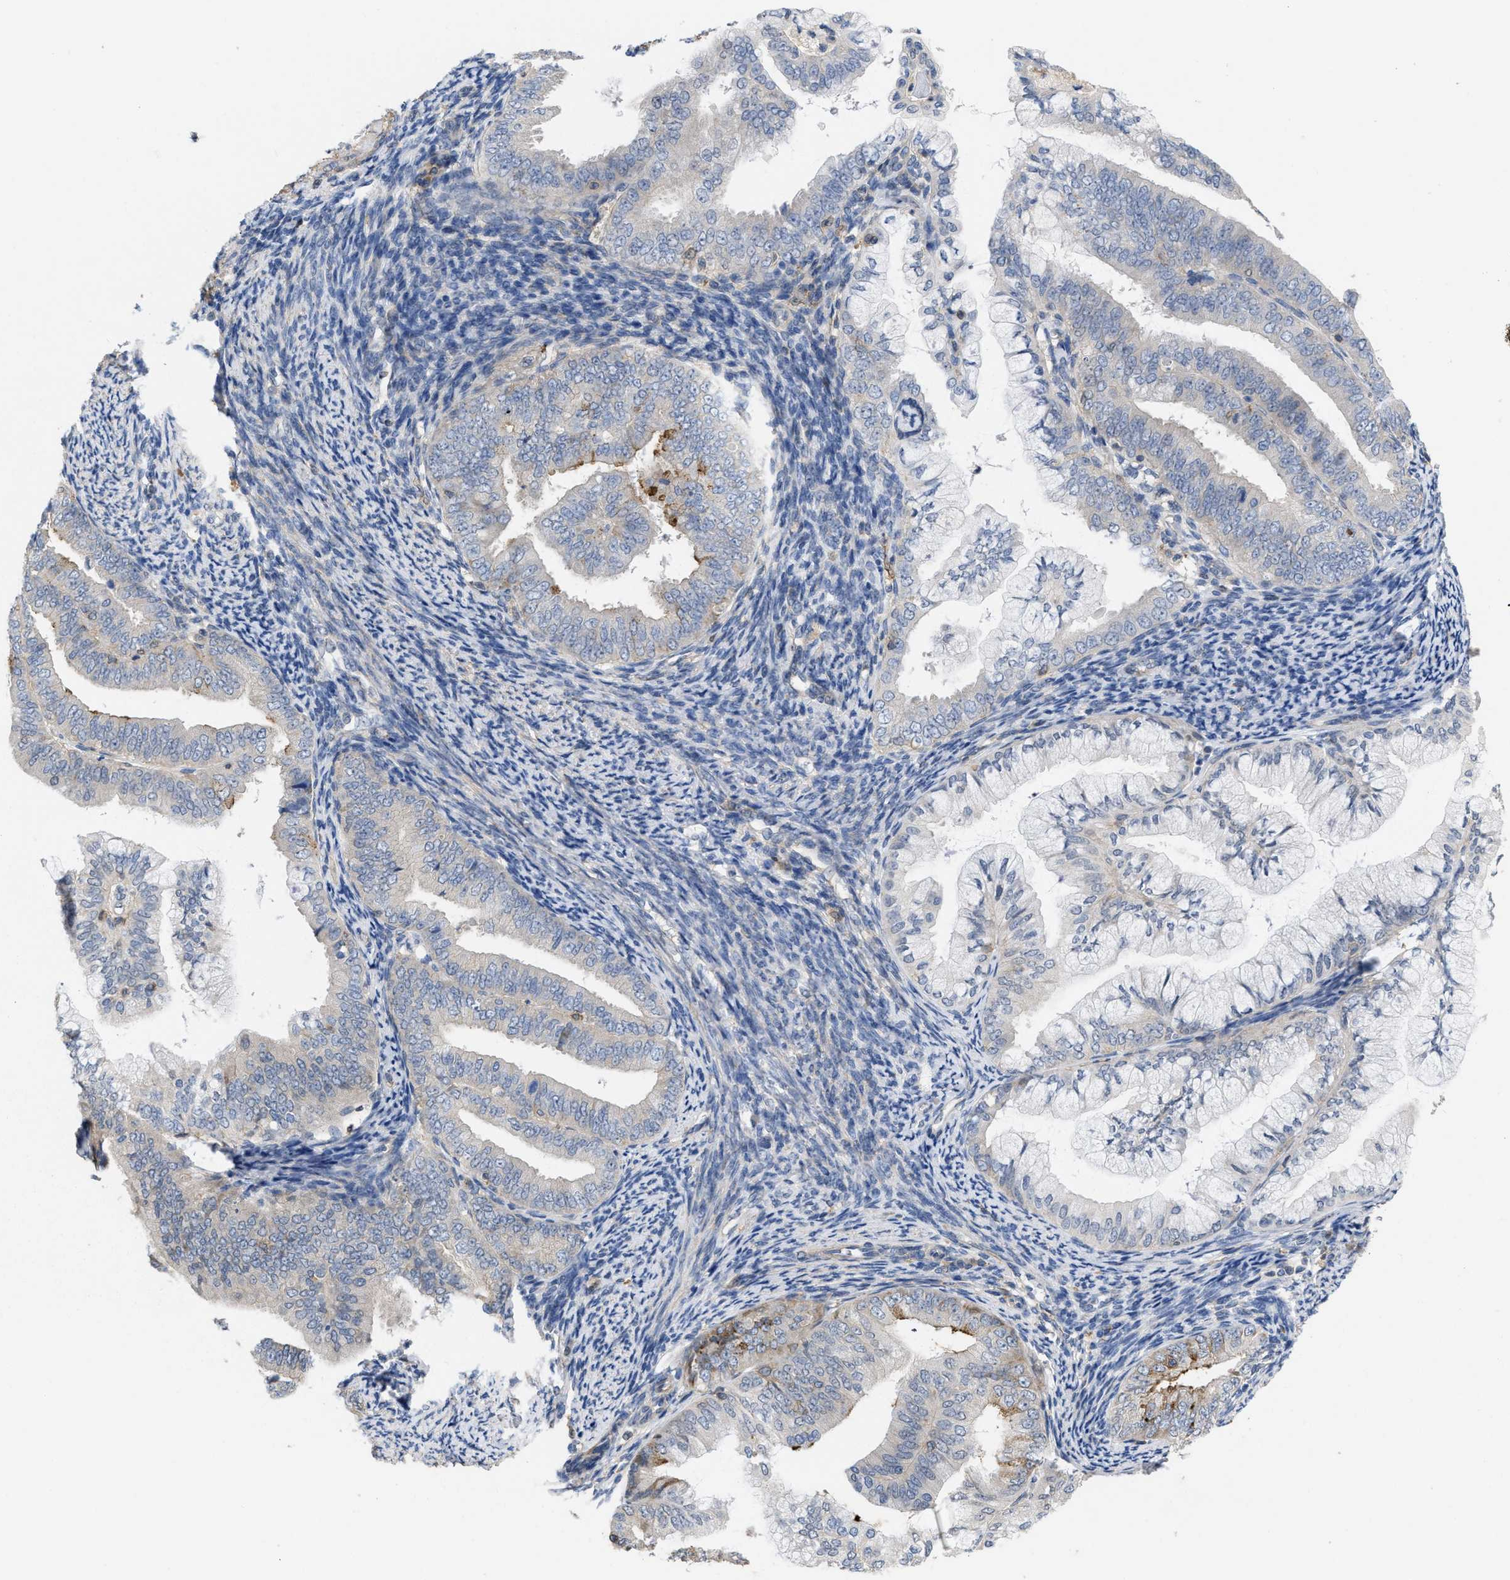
{"staining": {"intensity": "negative", "quantity": "none", "location": "none"}, "tissue": "endometrial cancer", "cell_type": "Tumor cells", "image_type": "cancer", "snomed": [{"axis": "morphology", "description": "Adenocarcinoma, NOS"}, {"axis": "topography", "description": "Endometrium"}], "caption": "There is no significant expression in tumor cells of endometrial cancer. (DAB (3,3'-diaminobenzidine) immunohistochemistry, high magnification).", "gene": "TMEM131", "patient": {"sex": "female", "age": 63}}